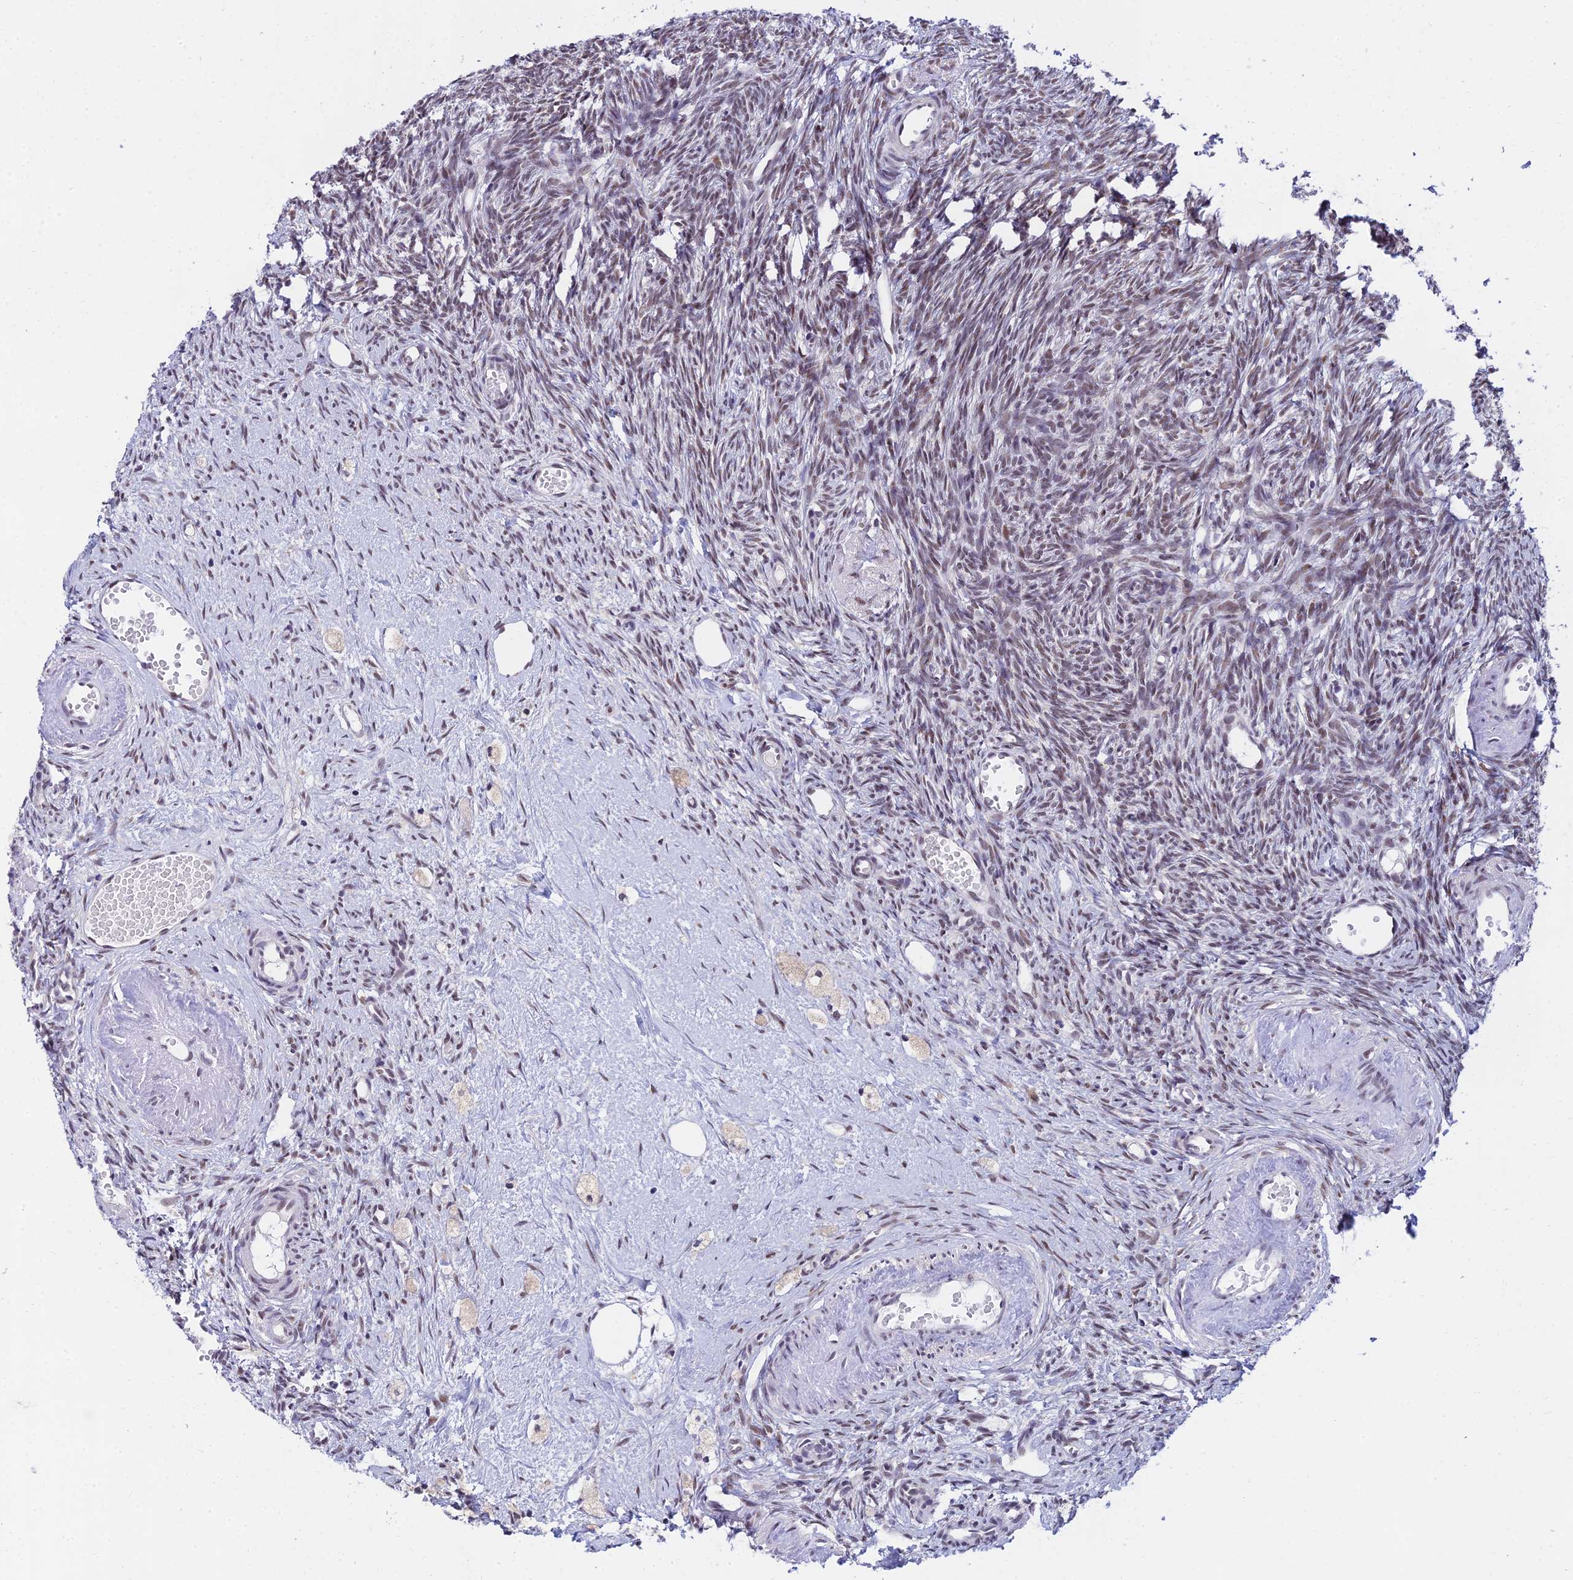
{"staining": {"intensity": "moderate", "quantity": "25%-75%", "location": "nuclear"}, "tissue": "ovary", "cell_type": "Ovarian stroma cells", "image_type": "normal", "snomed": [{"axis": "morphology", "description": "Normal tissue, NOS"}, {"axis": "topography", "description": "Ovary"}], "caption": "Immunohistochemical staining of normal human ovary shows moderate nuclear protein positivity in about 25%-75% of ovarian stroma cells.", "gene": "C2orf49", "patient": {"sex": "female", "age": 51}}